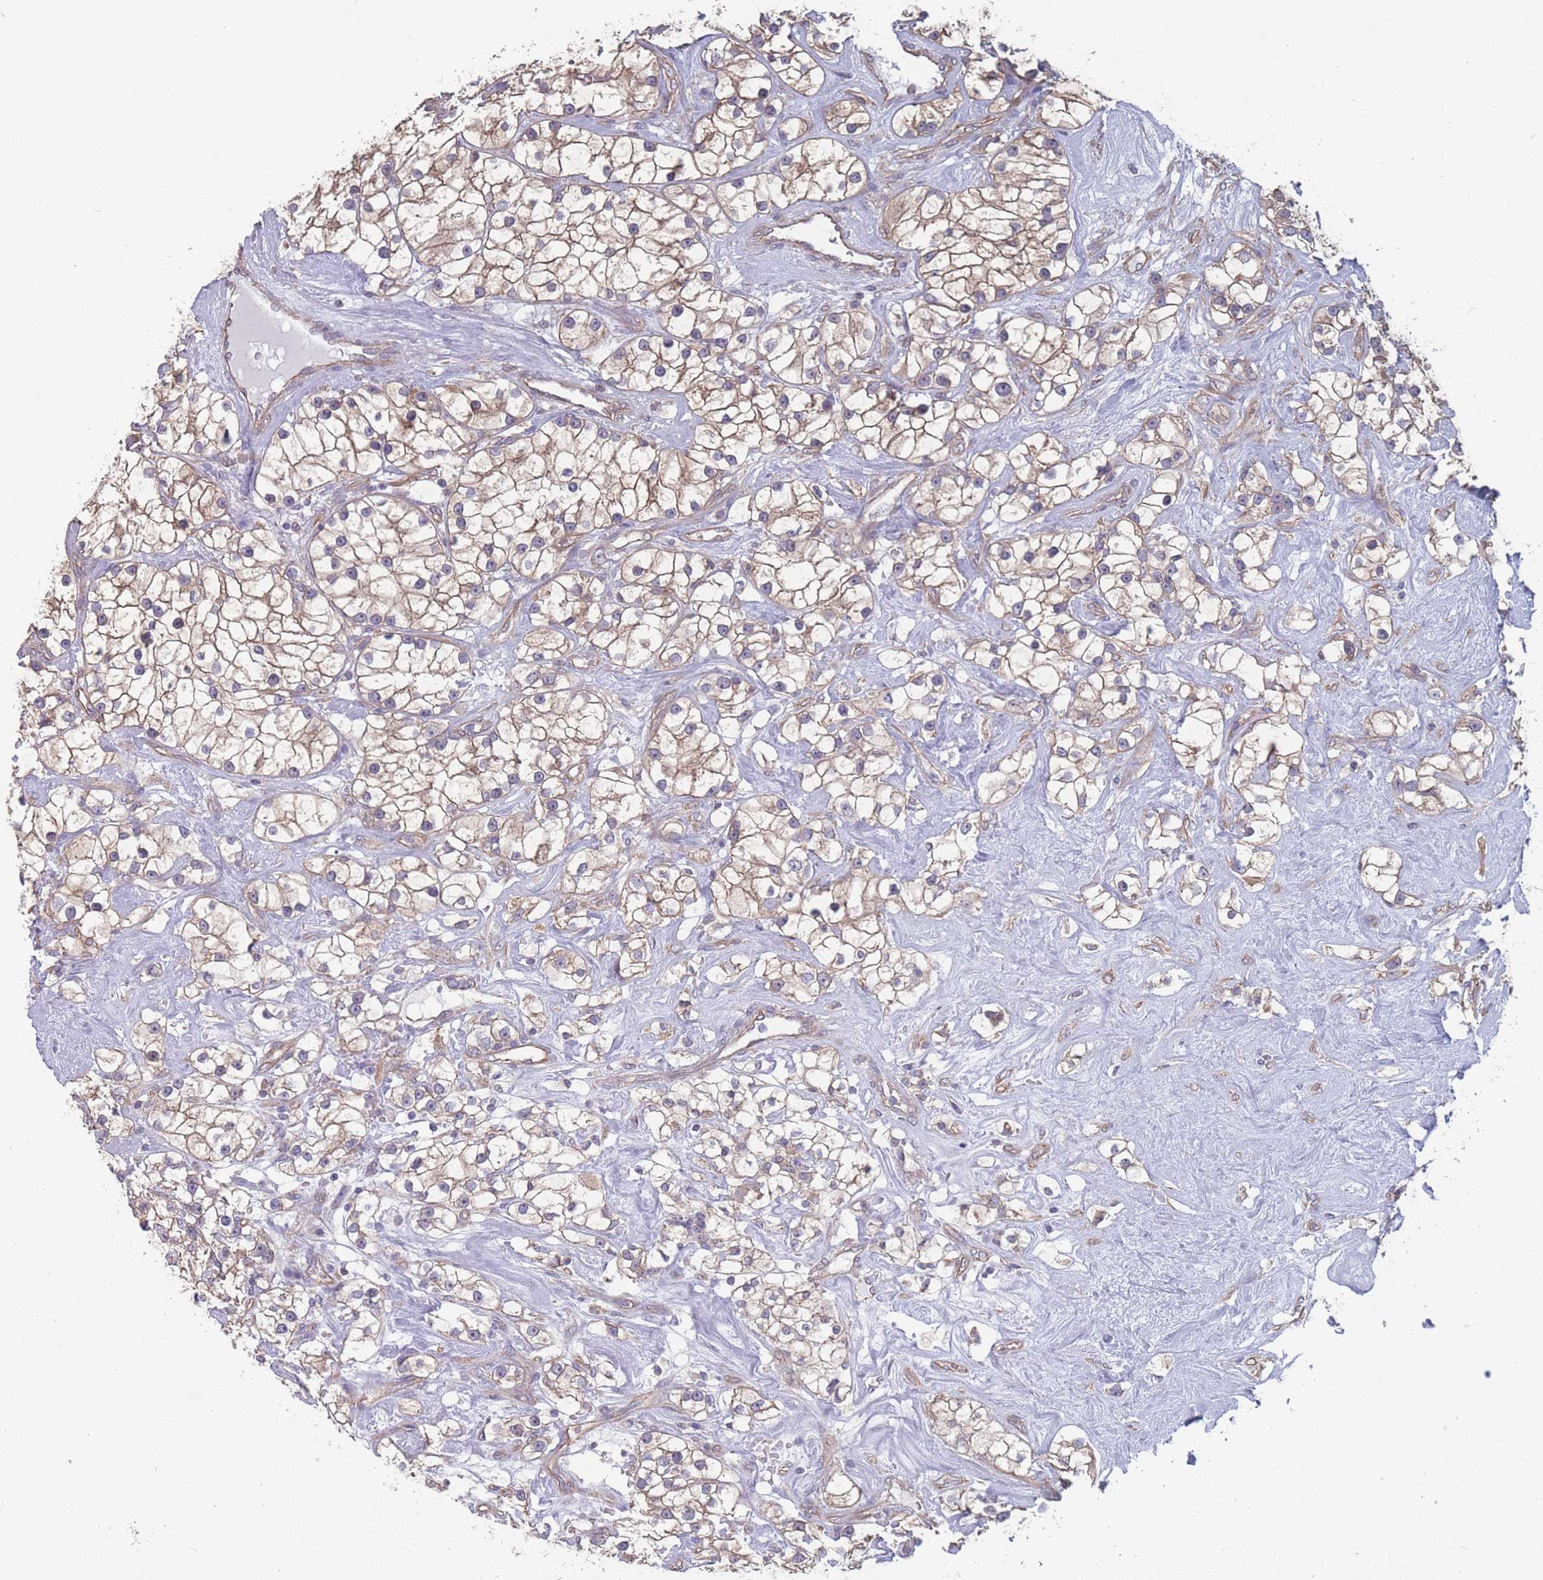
{"staining": {"intensity": "weak", "quantity": "25%-75%", "location": "cytoplasmic/membranous"}, "tissue": "renal cancer", "cell_type": "Tumor cells", "image_type": "cancer", "snomed": [{"axis": "morphology", "description": "Adenocarcinoma, NOS"}, {"axis": "topography", "description": "Kidney"}], "caption": "A brown stain highlights weak cytoplasmic/membranous expression of a protein in human renal cancer tumor cells.", "gene": "SLC1A6", "patient": {"sex": "male", "age": 77}}